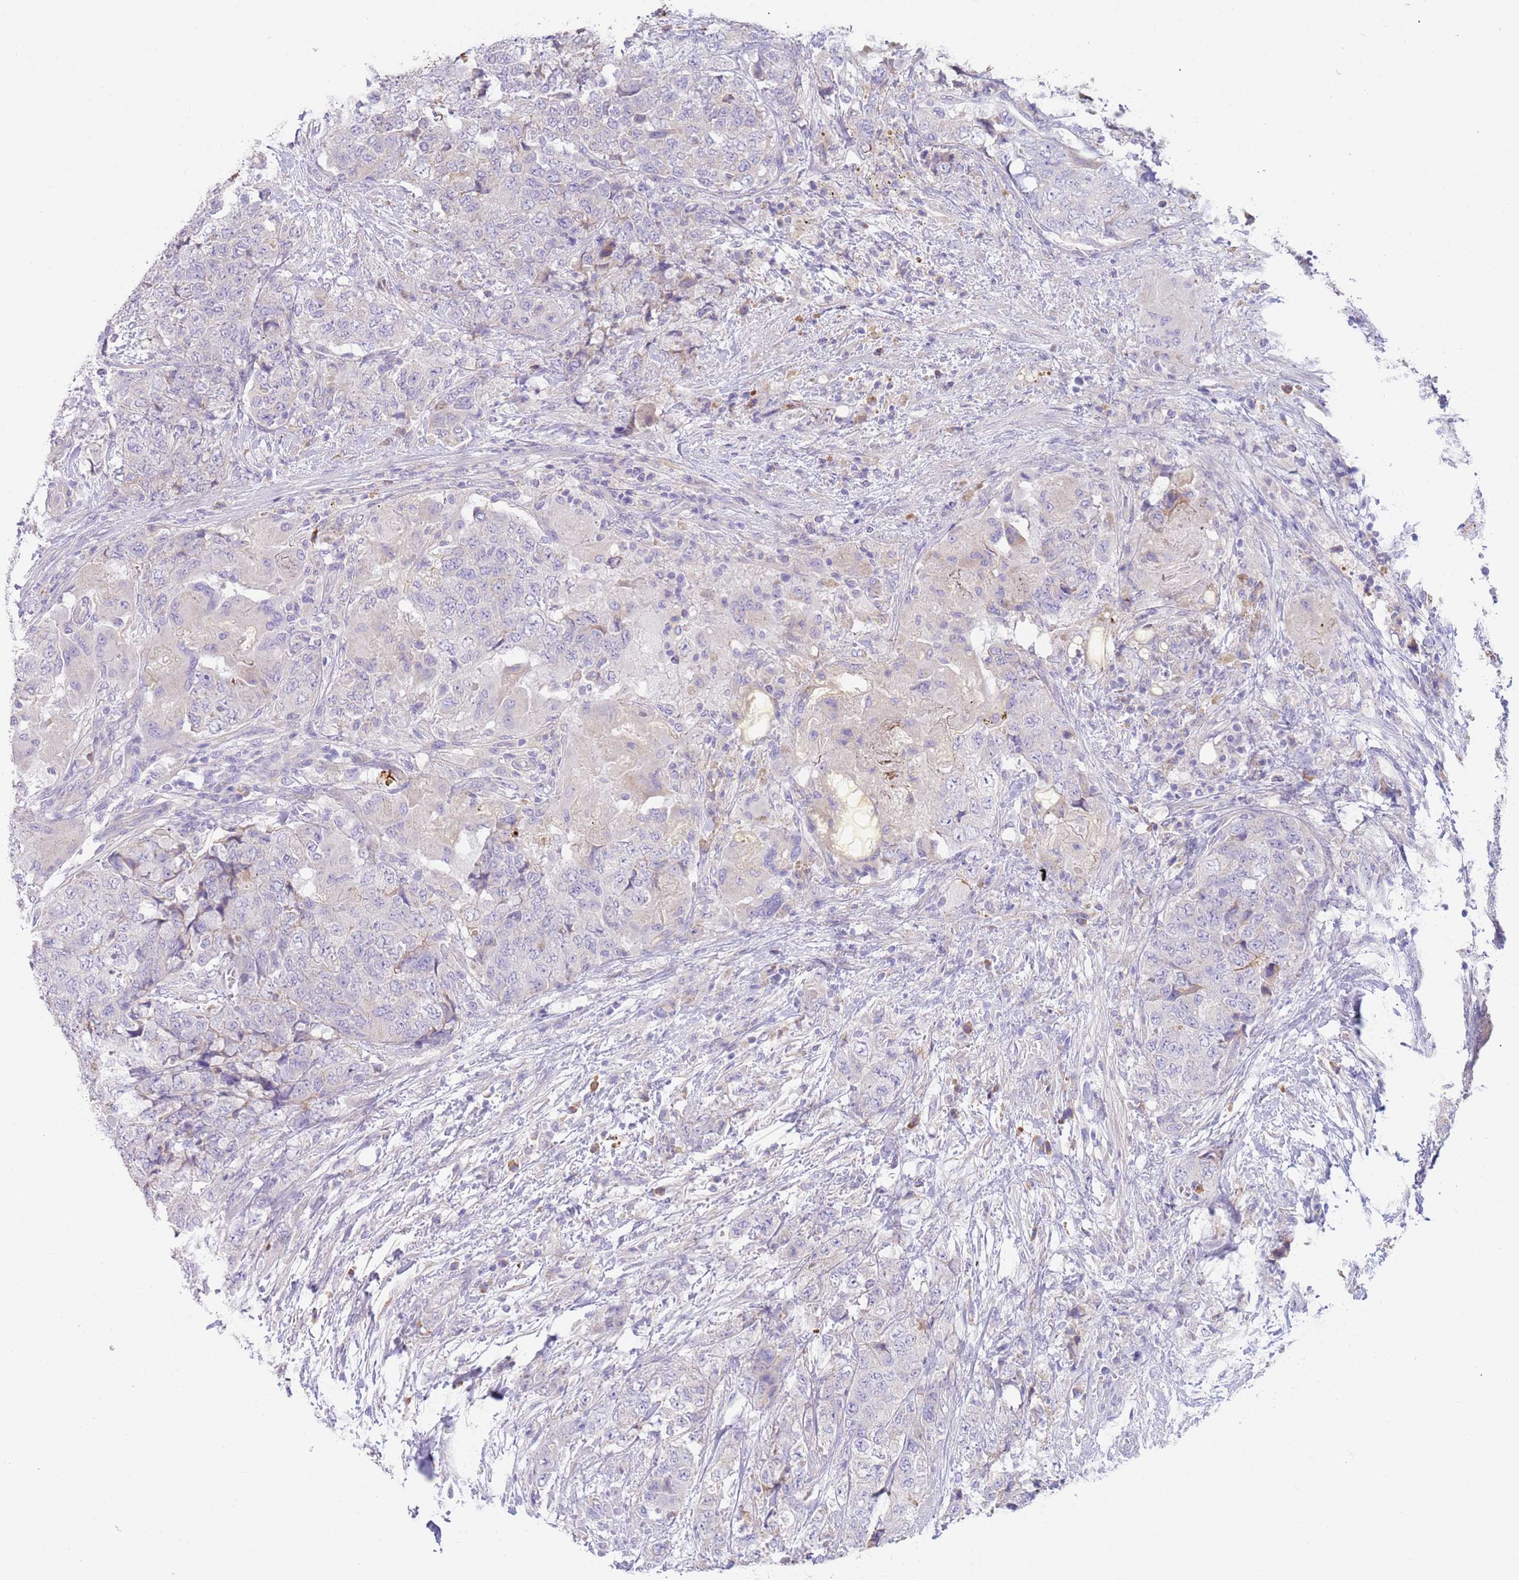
{"staining": {"intensity": "negative", "quantity": "none", "location": "none"}, "tissue": "urothelial cancer", "cell_type": "Tumor cells", "image_type": "cancer", "snomed": [{"axis": "morphology", "description": "Urothelial carcinoma, High grade"}, {"axis": "topography", "description": "Urinary bladder"}], "caption": "A photomicrograph of human urothelial cancer is negative for staining in tumor cells. The staining is performed using DAB (3,3'-diaminobenzidine) brown chromogen with nuclei counter-stained in using hematoxylin.", "gene": "CCDC149", "patient": {"sex": "female", "age": 78}}